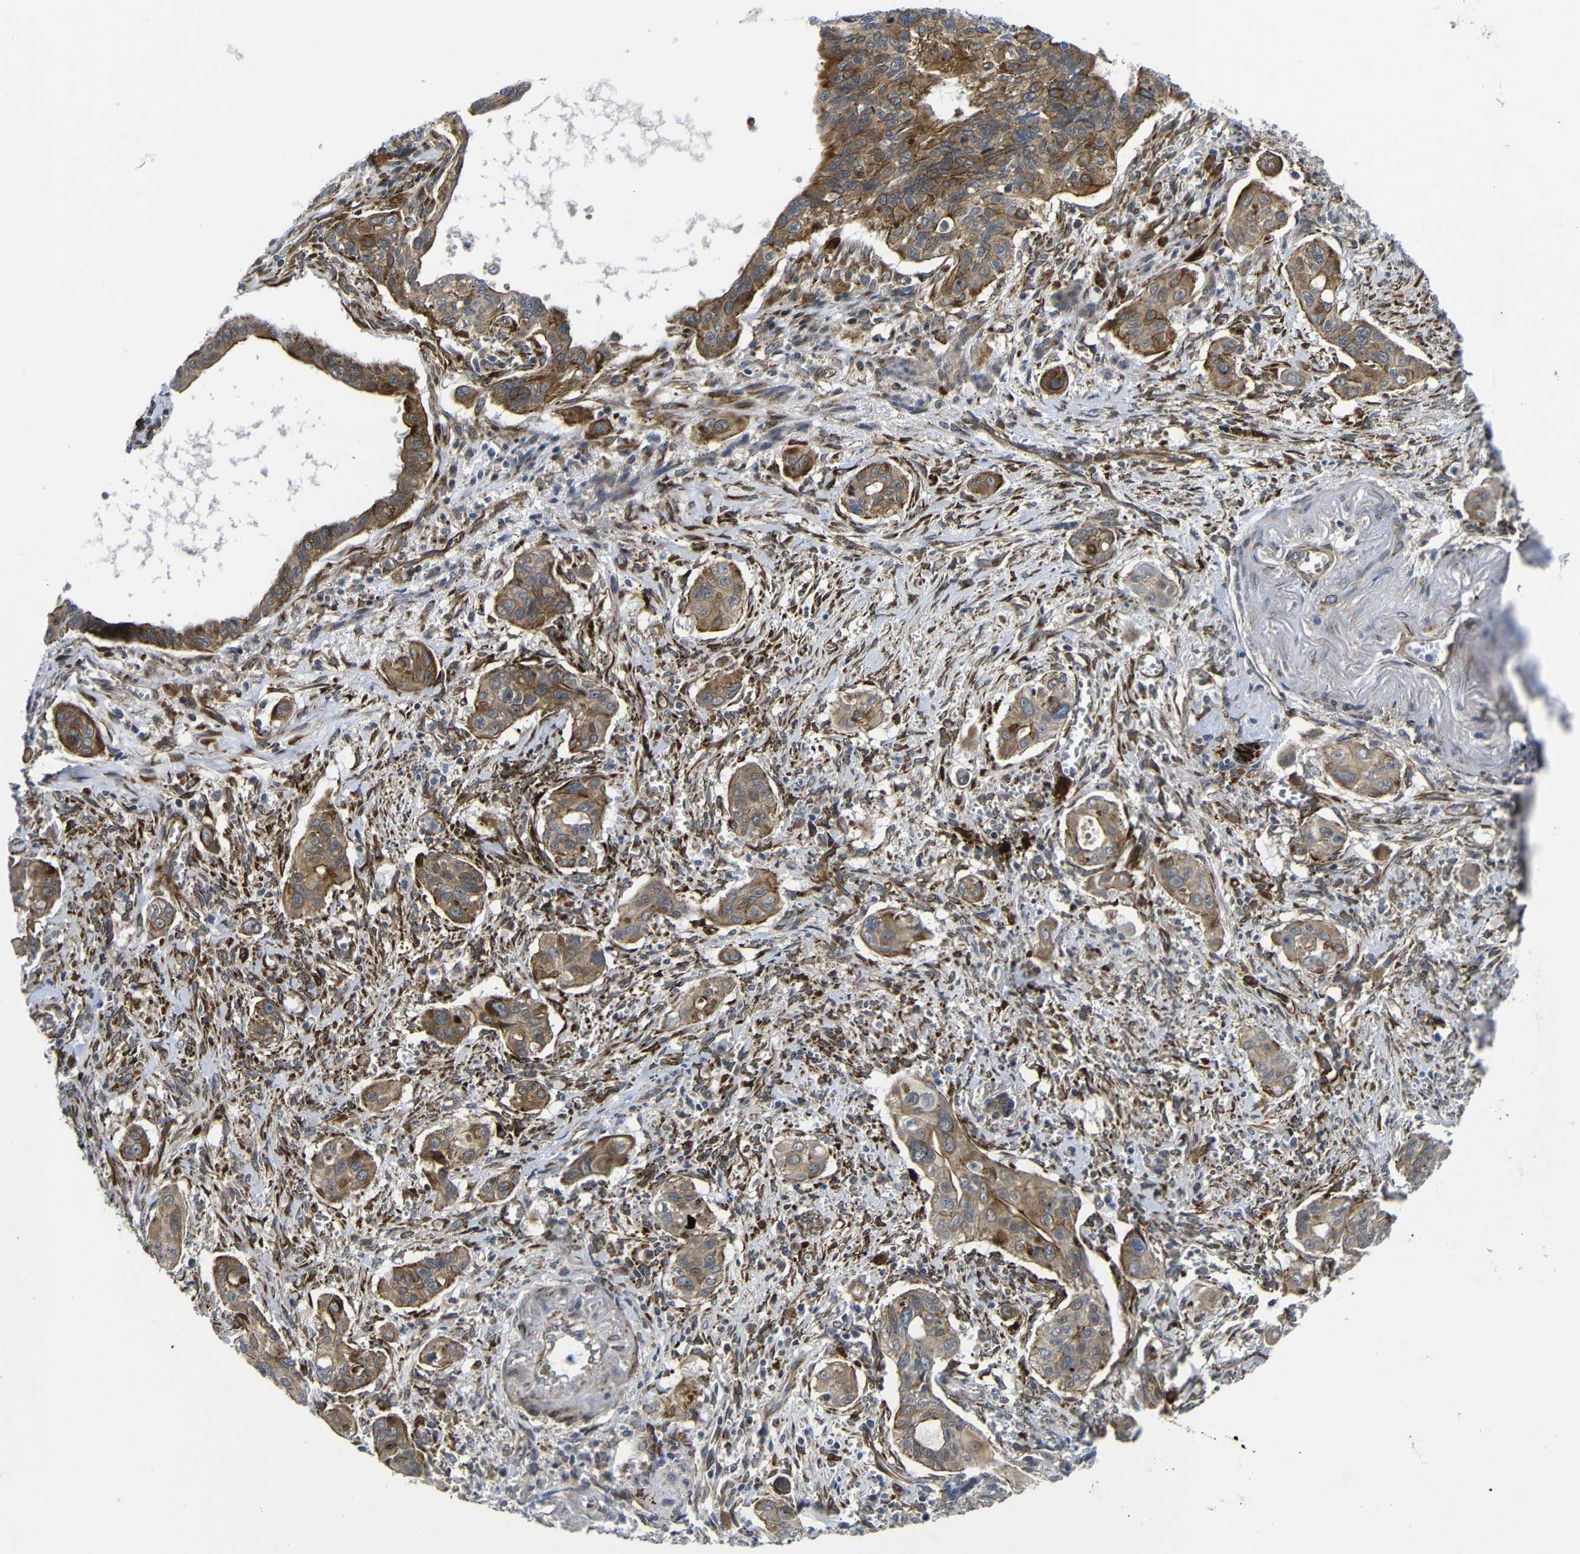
{"staining": {"intensity": "strong", "quantity": ">75%", "location": "cytoplasmic/membranous"}, "tissue": "pancreatic cancer", "cell_type": "Tumor cells", "image_type": "cancer", "snomed": [{"axis": "morphology", "description": "Adenocarcinoma, NOS"}, {"axis": "topography", "description": "Pancreas"}], "caption": "Immunohistochemistry (DAB (3,3'-diaminobenzidine)) staining of human pancreatic cancer demonstrates strong cytoplasmic/membranous protein staining in approximately >75% of tumor cells.", "gene": "PARP14", "patient": {"sex": "male", "age": 77}}